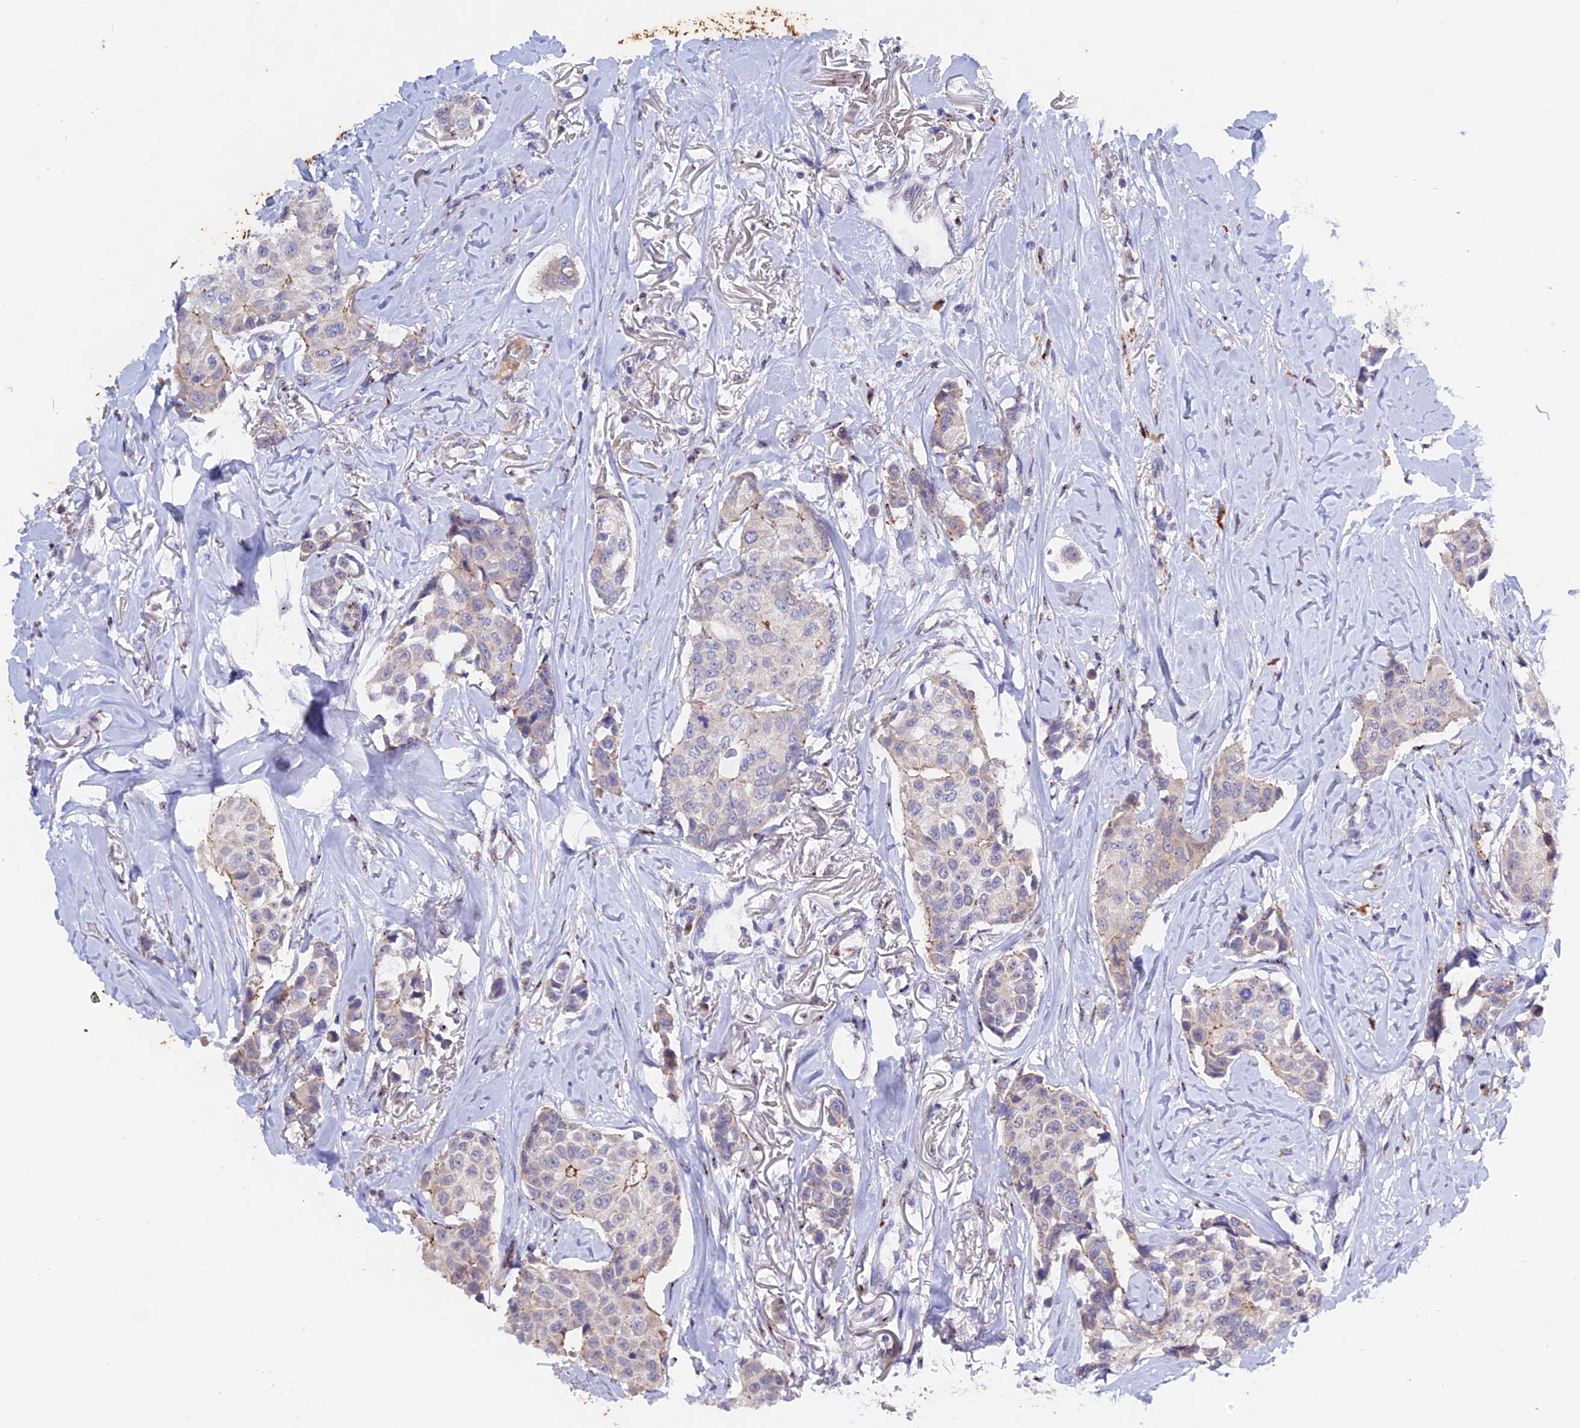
{"staining": {"intensity": "weak", "quantity": "<25%", "location": "cytoplasmic/membranous"}, "tissue": "breast cancer", "cell_type": "Tumor cells", "image_type": "cancer", "snomed": [{"axis": "morphology", "description": "Duct carcinoma"}, {"axis": "topography", "description": "Breast"}], "caption": "A high-resolution photomicrograph shows immunohistochemistry (IHC) staining of breast intraductal carcinoma, which displays no significant positivity in tumor cells.", "gene": "GK5", "patient": {"sex": "female", "age": 80}}